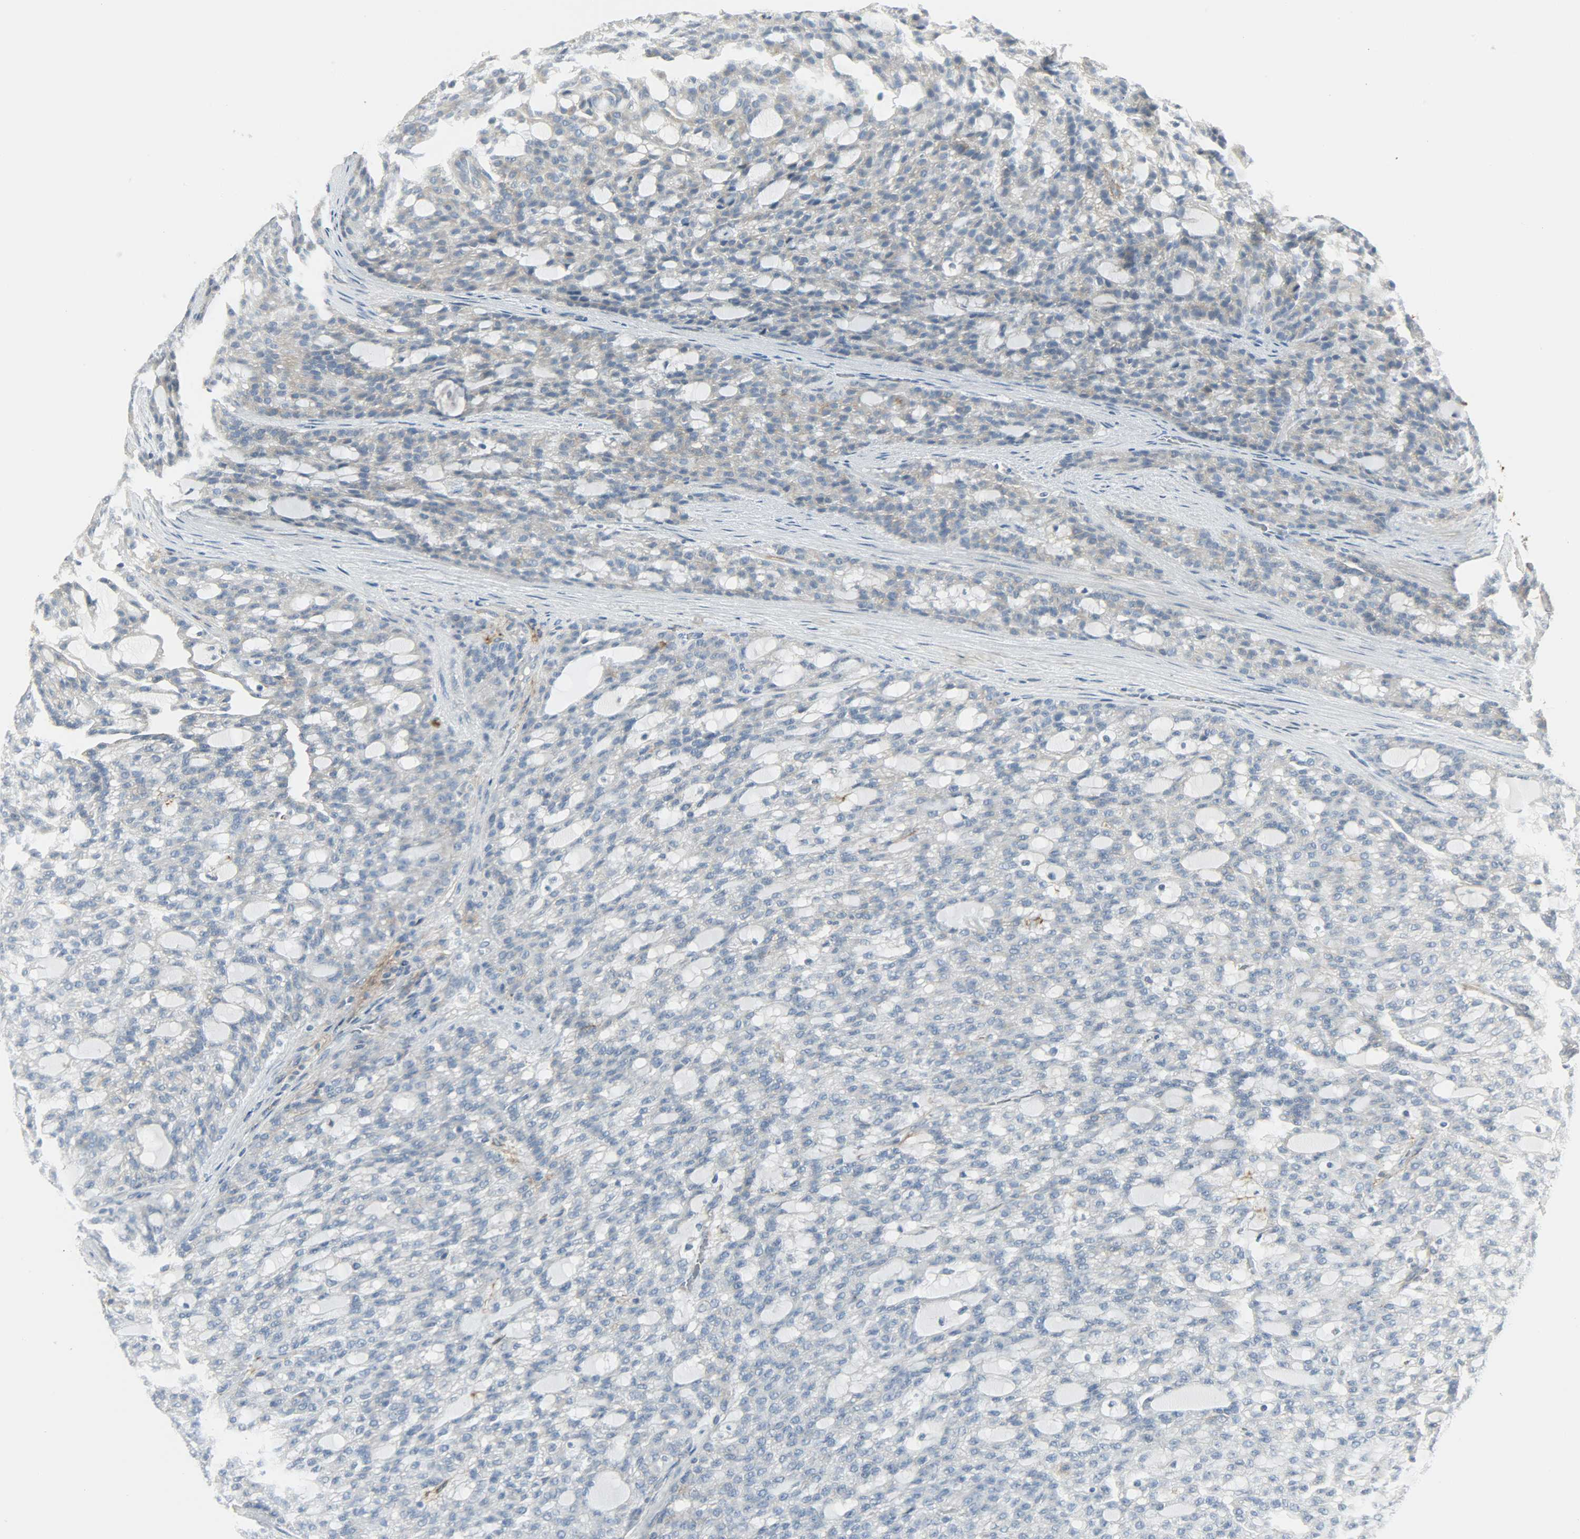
{"staining": {"intensity": "negative", "quantity": "none", "location": "none"}, "tissue": "renal cancer", "cell_type": "Tumor cells", "image_type": "cancer", "snomed": [{"axis": "morphology", "description": "Adenocarcinoma, NOS"}, {"axis": "topography", "description": "Kidney"}], "caption": "There is no significant expression in tumor cells of adenocarcinoma (renal).", "gene": "ENPEP", "patient": {"sex": "male", "age": 63}}